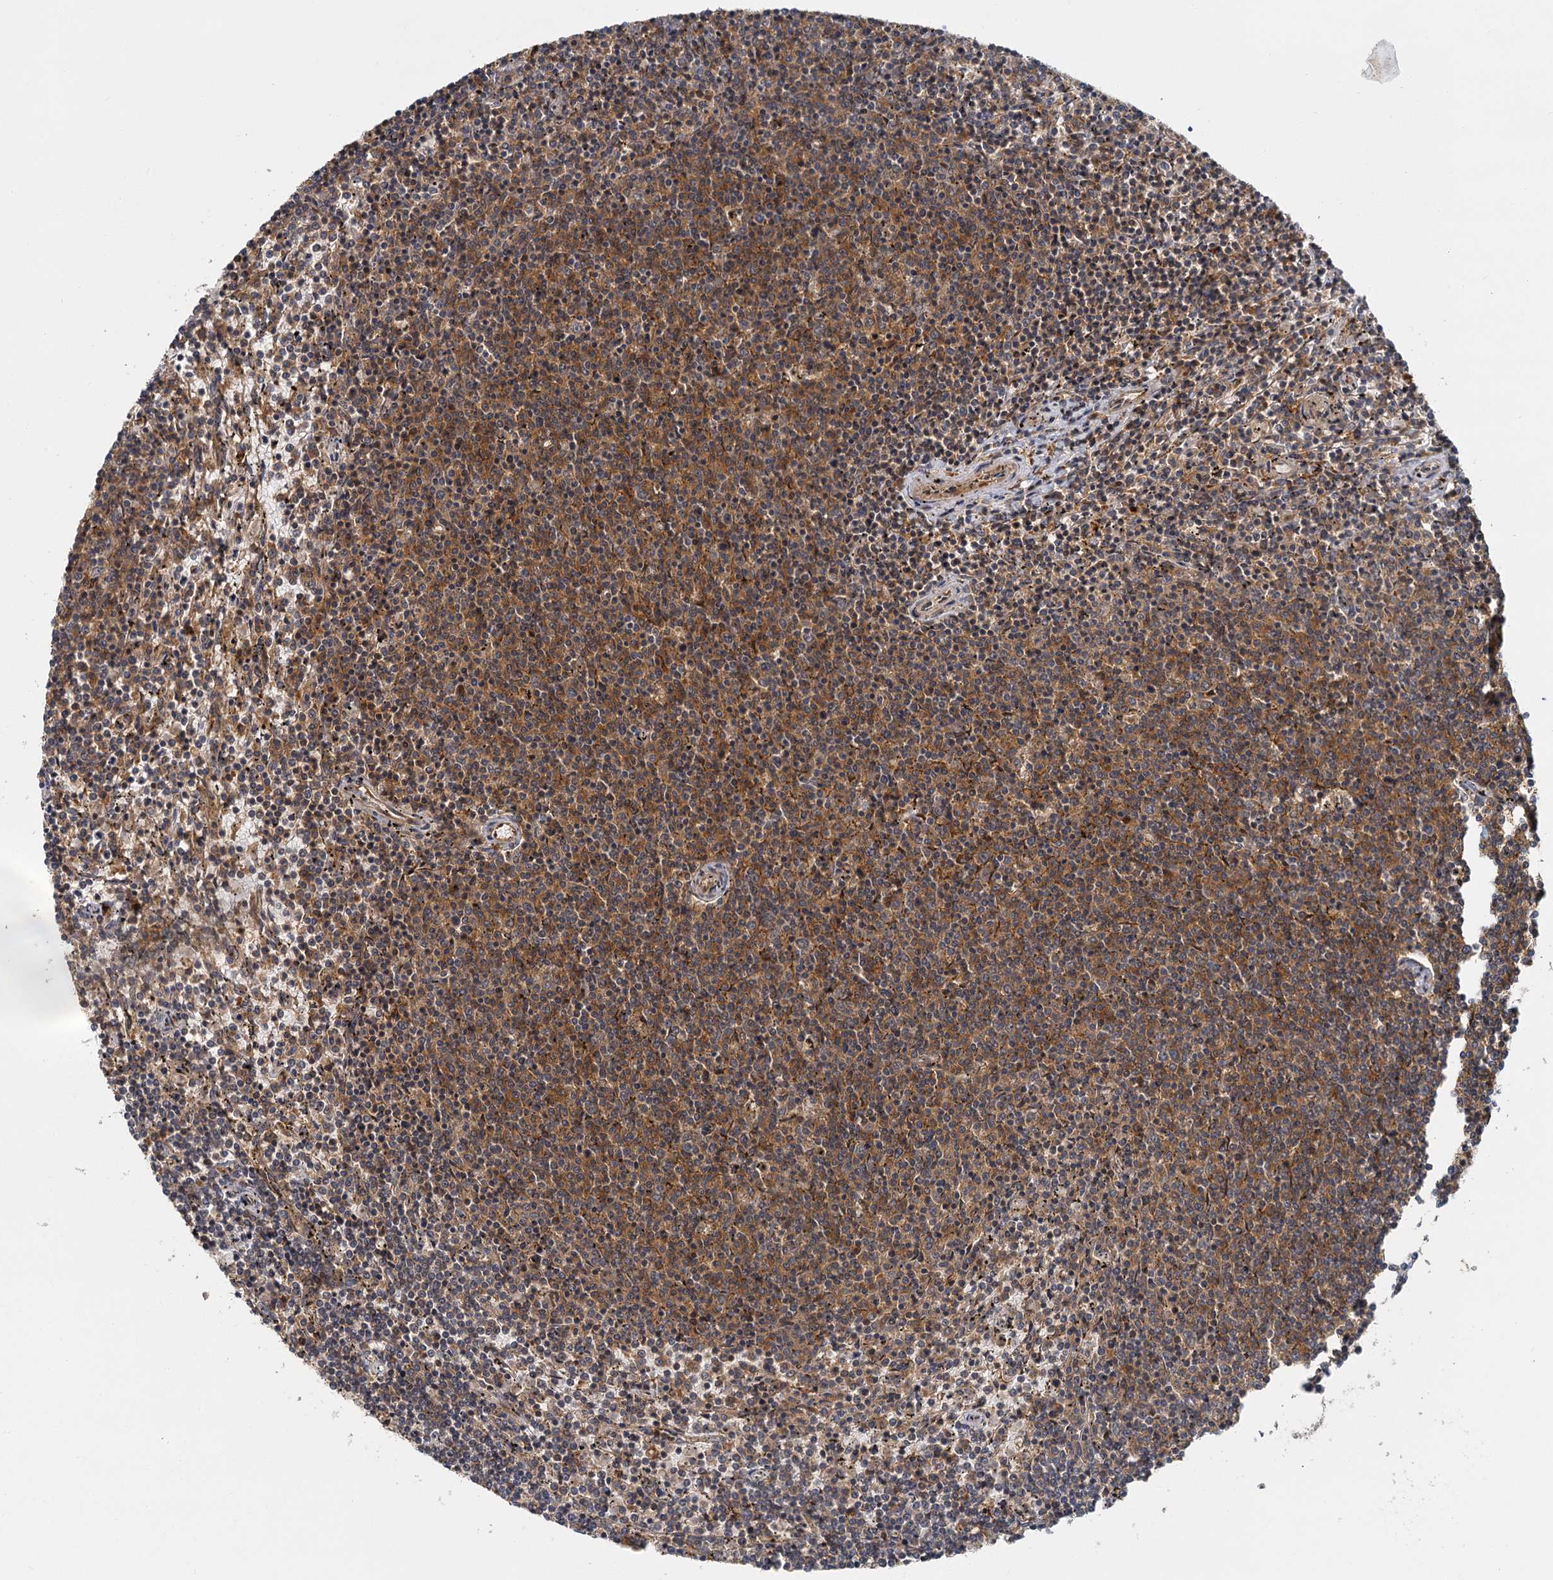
{"staining": {"intensity": "moderate", "quantity": "25%-75%", "location": "cytoplasmic/membranous"}, "tissue": "lymphoma", "cell_type": "Tumor cells", "image_type": "cancer", "snomed": [{"axis": "morphology", "description": "Malignant lymphoma, non-Hodgkin's type, Low grade"}, {"axis": "topography", "description": "Spleen"}], "caption": "Immunohistochemical staining of lymphoma shows moderate cytoplasmic/membranous protein staining in about 25%-75% of tumor cells.", "gene": "ZNF549", "patient": {"sex": "female", "age": 50}}